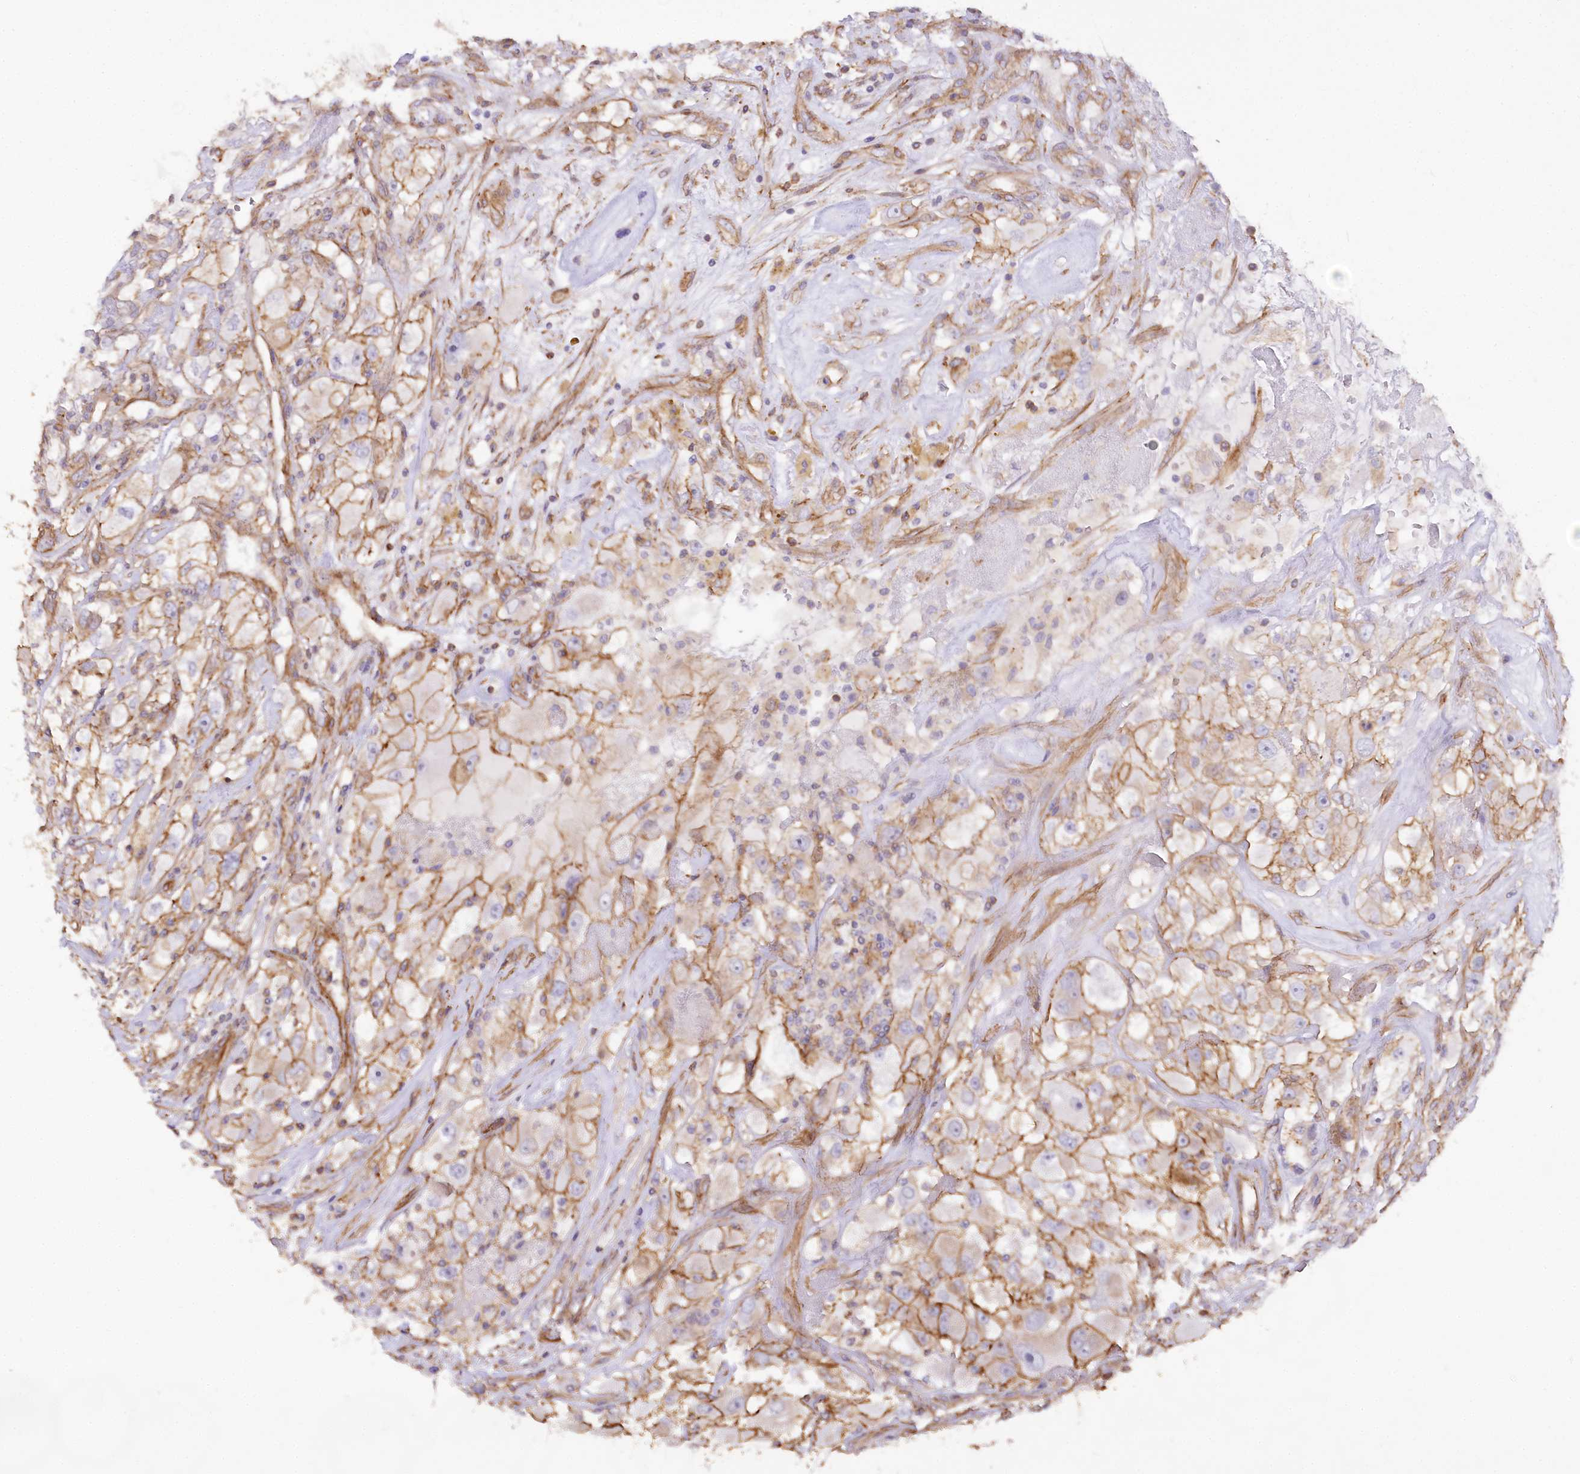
{"staining": {"intensity": "moderate", "quantity": ">75%", "location": "cytoplasmic/membranous"}, "tissue": "renal cancer", "cell_type": "Tumor cells", "image_type": "cancer", "snomed": [{"axis": "morphology", "description": "Adenocarcinoma, NOS"}, {"axis": "topography", "description": "Kidney"}], "caption": "Moderate cytoplasmic/membranous protein positivity is identified in approximately >75% of tumor cells in renal cancer.", "gene": "SYNPO2", "patient": {"sex": "female", "age": 52}}